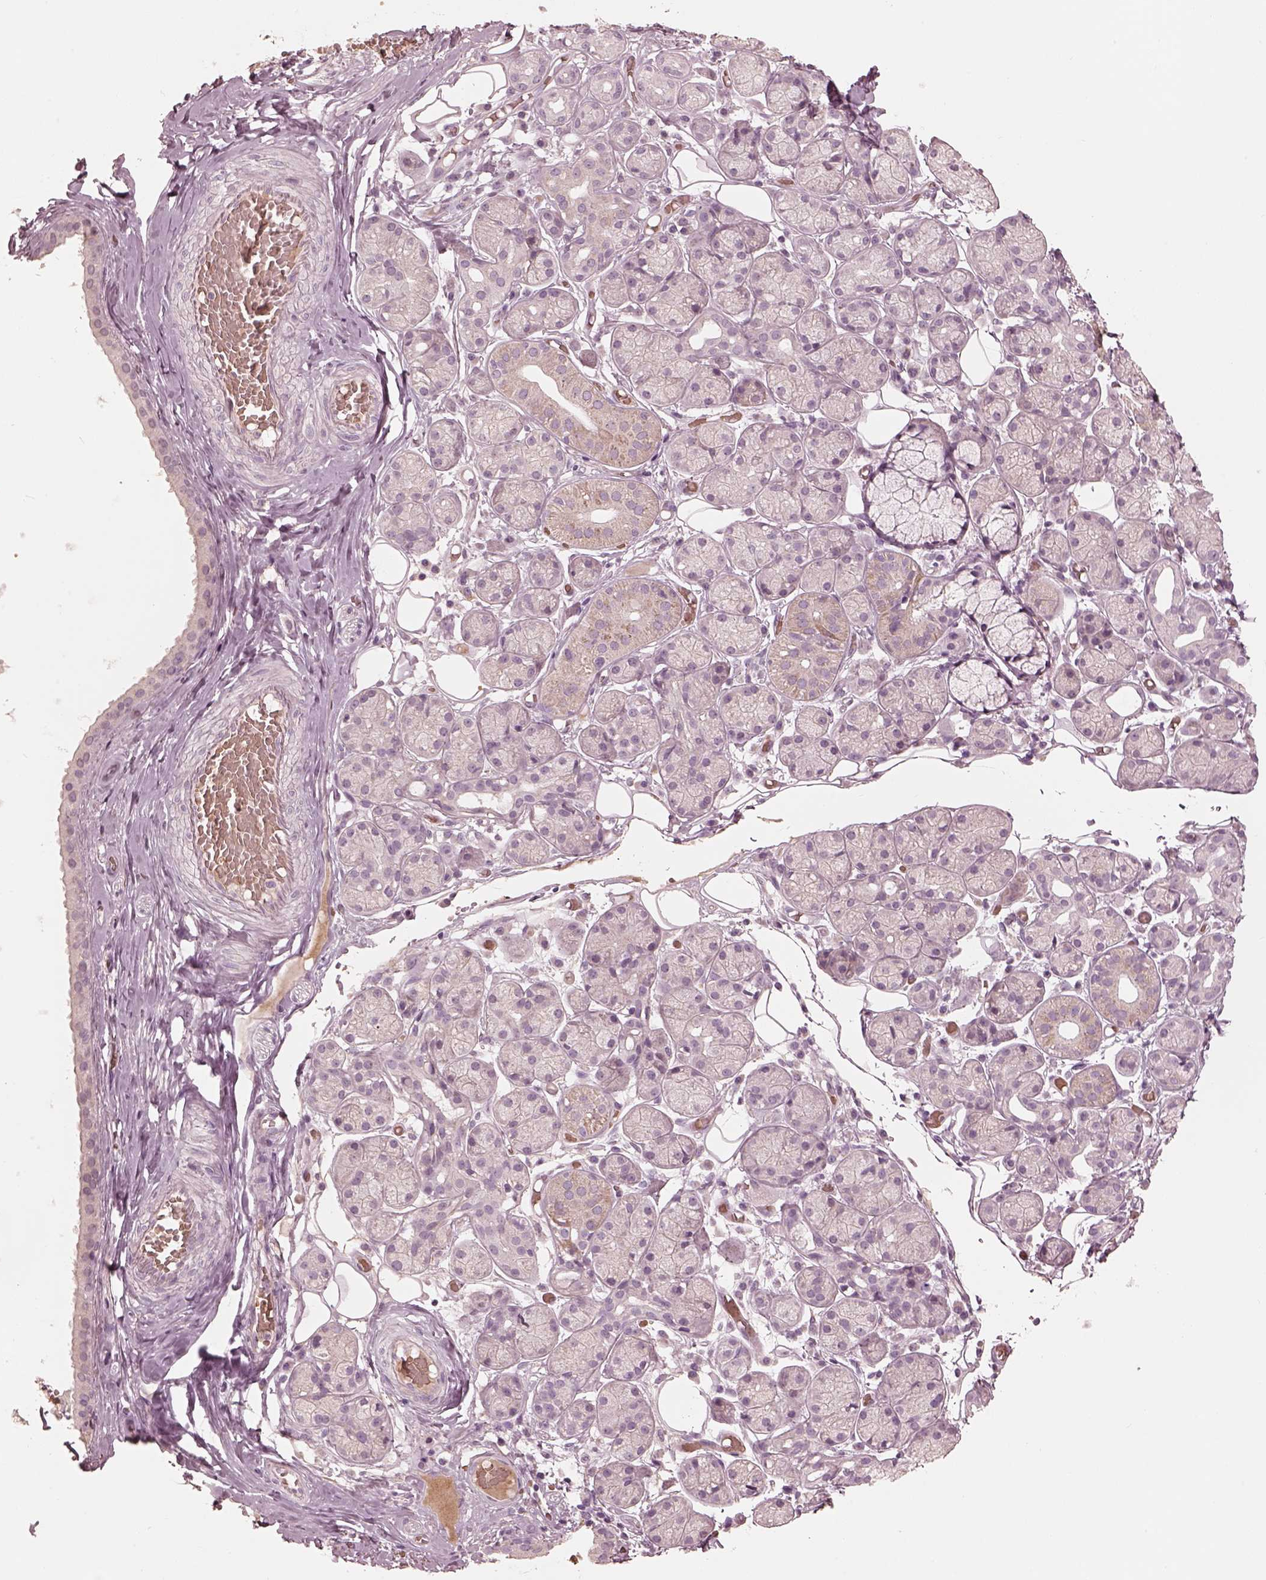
{"staining": {"intensity": "weak", "quantity": "<25%", "location": "cytoplasmic/membranous"}, "tissue": "salivary gland", "cell_type": "Glandular cells", "image_type": "normal", "snomed": [{"axis": "morphology", "description": "Normal tissue, NOS"}, {"axis": "topography", "description": "Salivary gland"}, {"axis": "topography", "description": "Peripheral nerve tissue"}], "caption": "There is no significant positivity in glandular cells of salivary gland. (DAB (3,3'-diaminobenzidine) immunohistochemistry visualized using brightfield microscopy, high magnification).", "gene": "ANKLE1", "patient": {"sex": "male", "age": 71}}